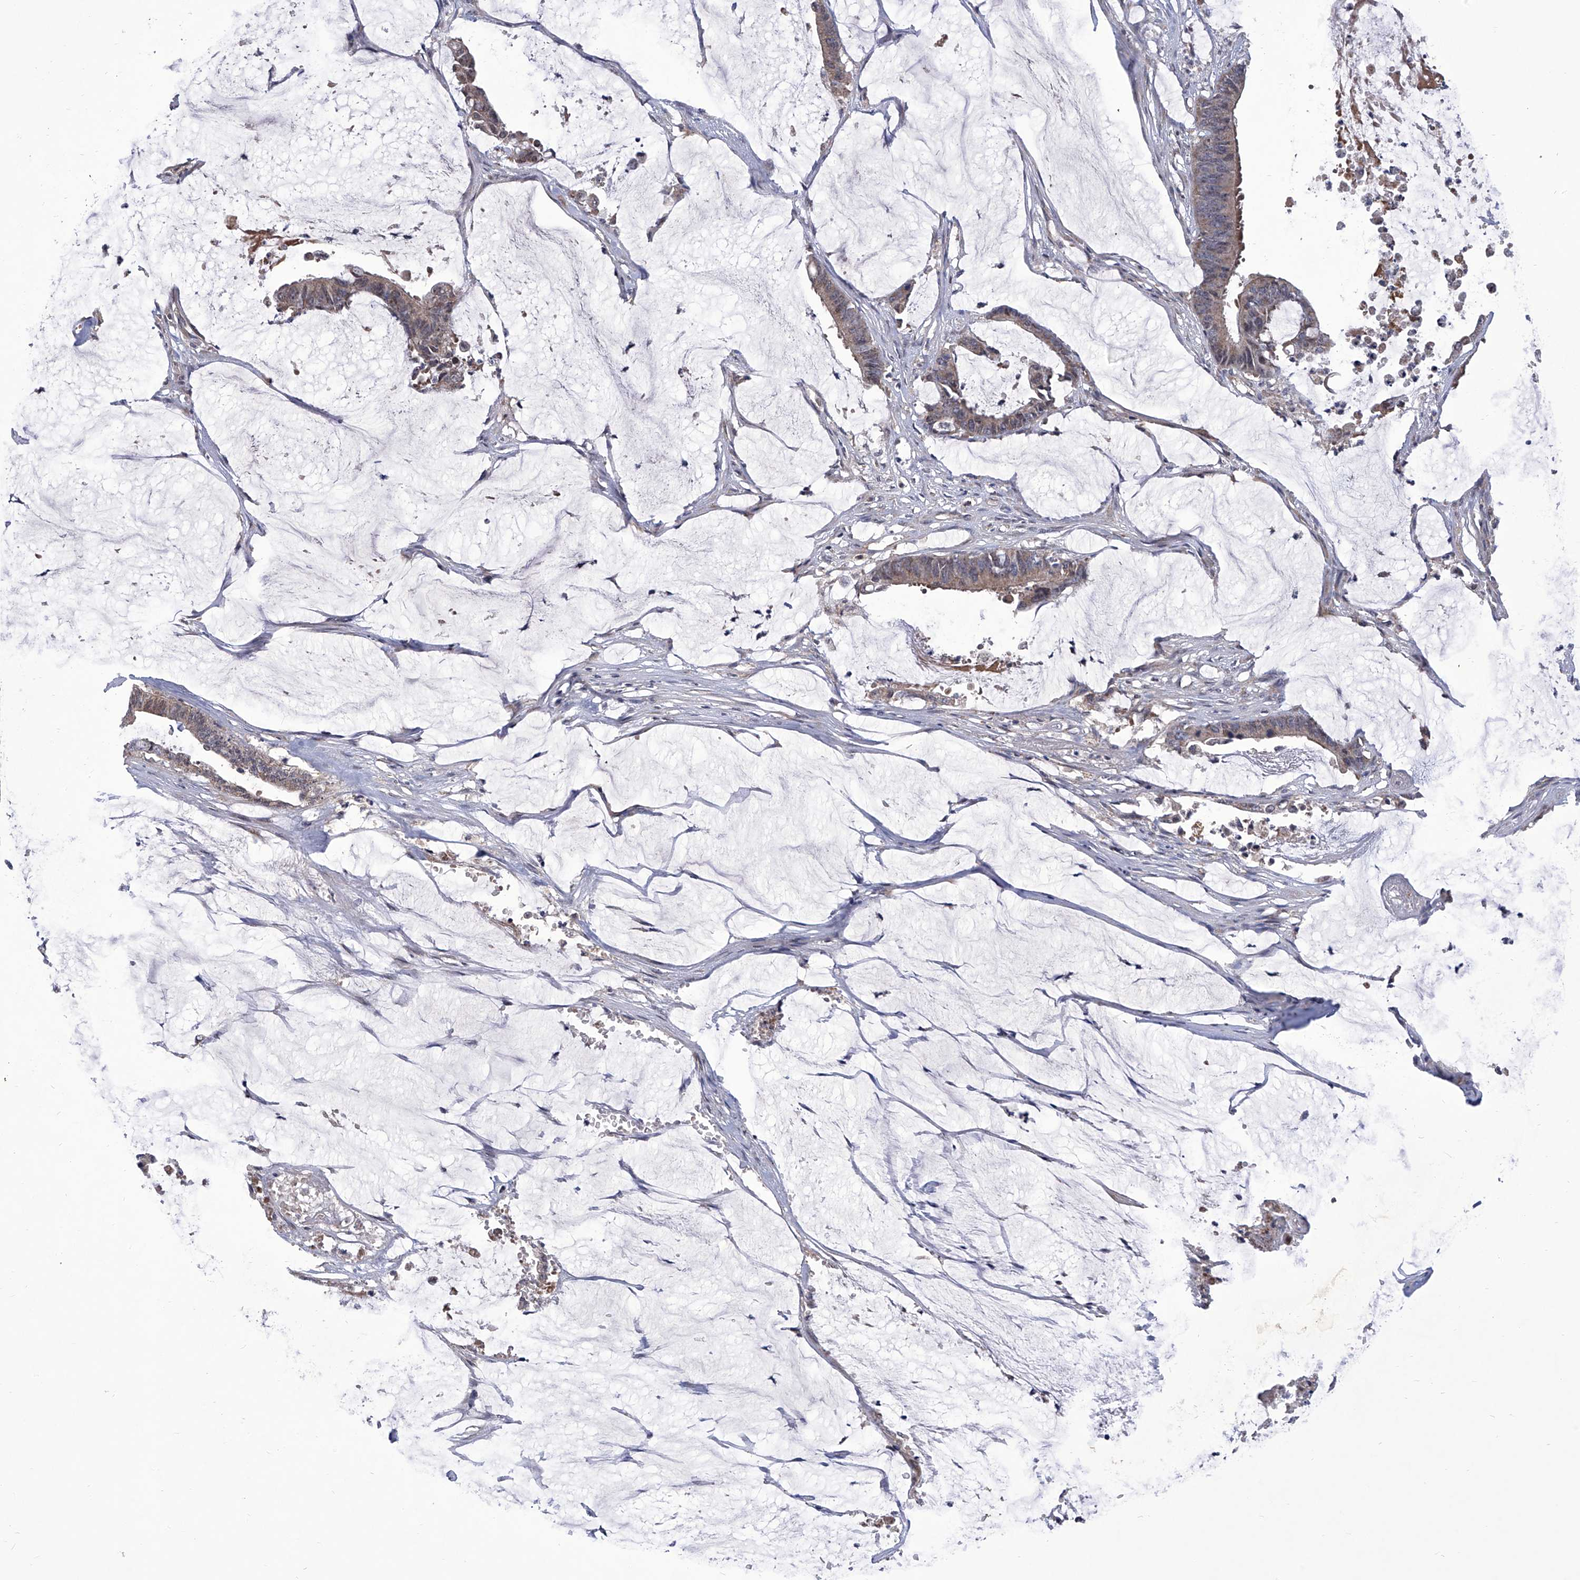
{"staining": {"intensity": "weak", "quantity": ">75%", "location": "cytoplasmic/membranous"}, "tissue": "colorectal cancer", "cell_type": "Tumor cells", "image_type": "cancer", "snomed": [{"axis": "morphology", "description": "Adenocarcinoma, NOS"}, {"axis": "topography", "description": "Rectum"}], "caption": "IHC (DAB) staining of human colorectal adenocarcinoma displays weak cytoplasmic/membranous protein positivity in approximately >75% of tumor cells.", "gene": "IFNL2", "patient": {"sex": "female", "age": 66}}